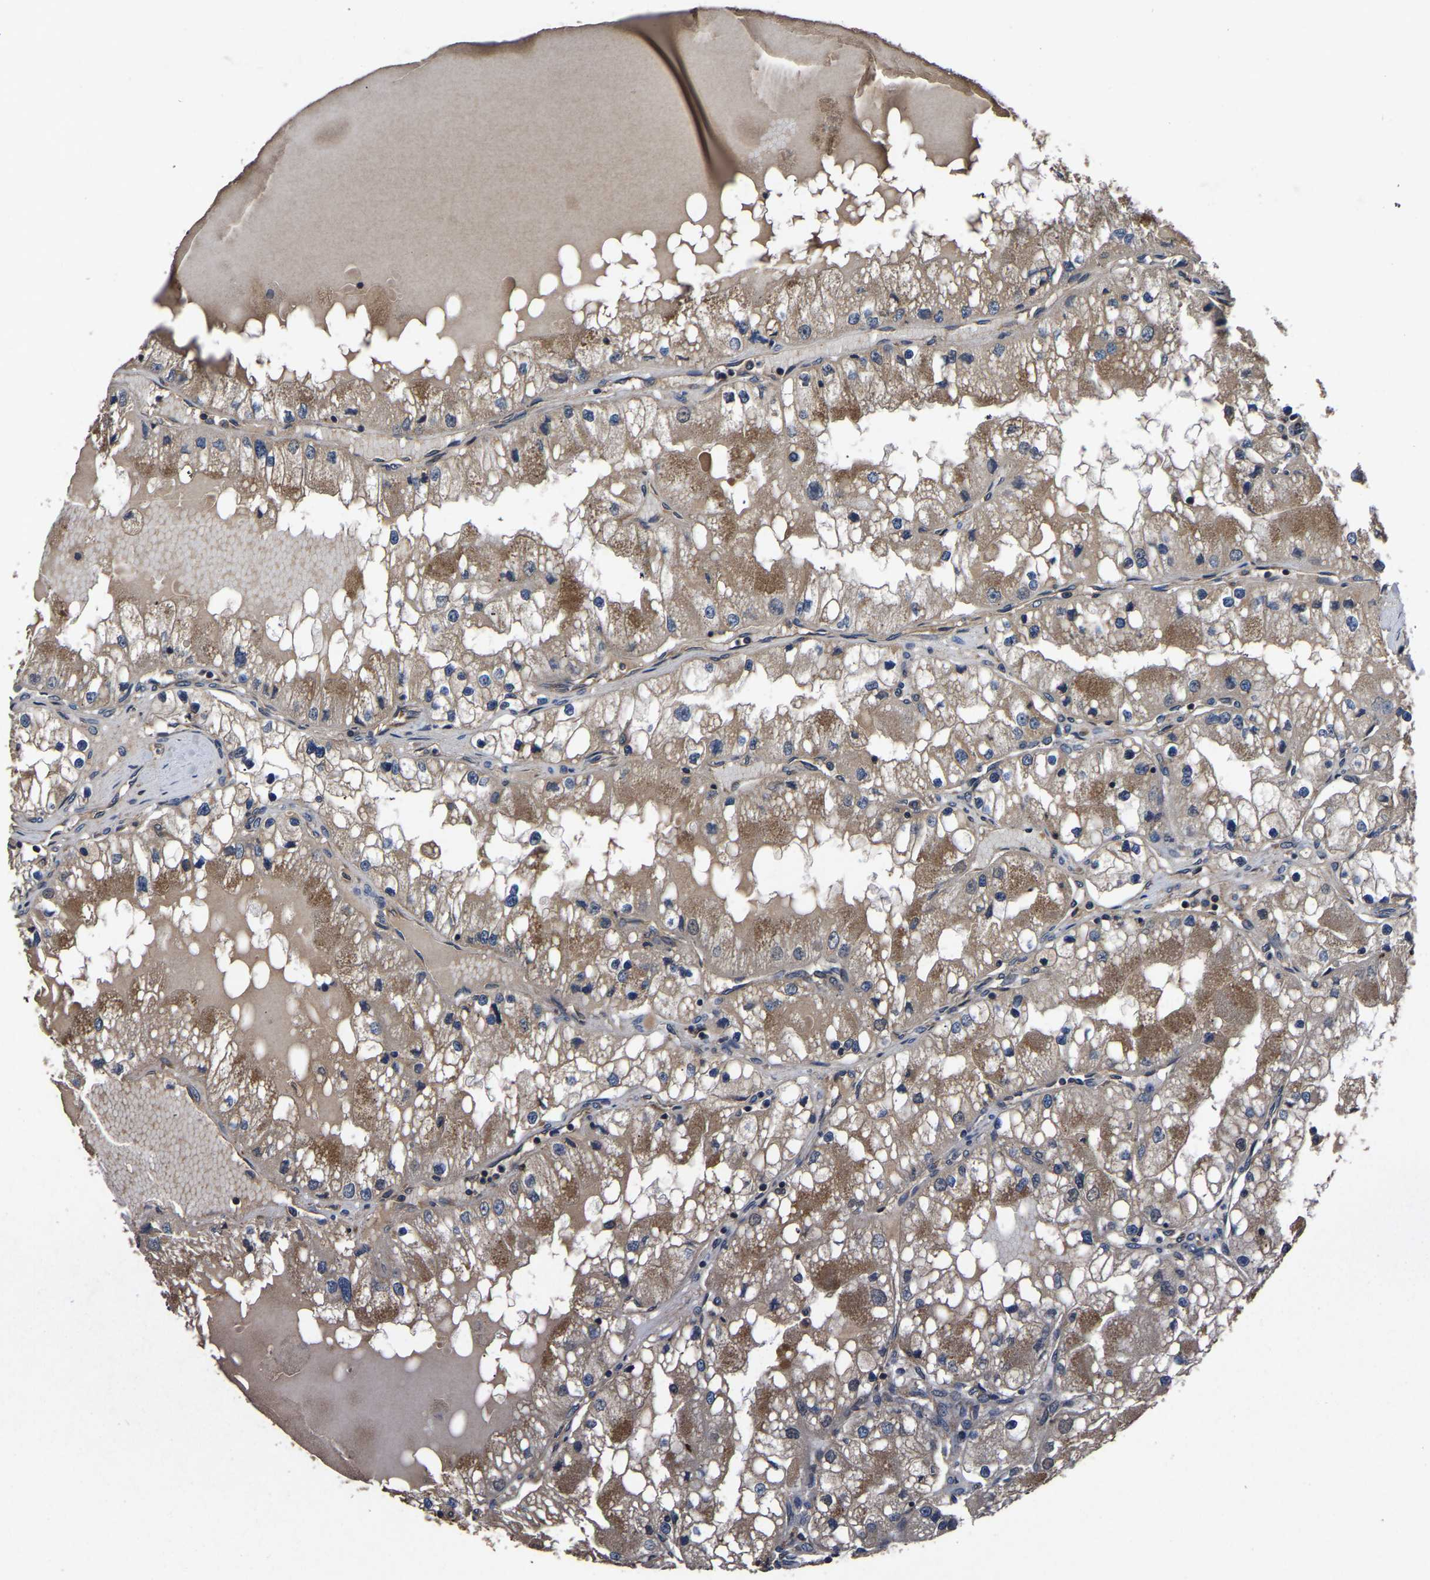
{"staining": {"intensity": "moderate", "quantity": ">75%", "location": "cytoplasmic/membranous"}, "tissue": "renal cancer", "cell_type": "Tumor cells", "image_type": "cancer", "snomed": [{"axis": "morphology", "description": "Adenocarcinoma, NOS"}, {"axis": "topography", "description": "Kidney"}], "caption": "The micrograph shows staining of renal adenocarcinoma, revealing moderate cytoplasmic/membranous protein positivity (brown color) within tumor cells. The staining is performed using DAB brown chromogen to label protein expression. The nuclei are counter-stained blue using hematoxylin.", "gene": "CRYZL1", "patient": {"sex": "male", "age": 68}}